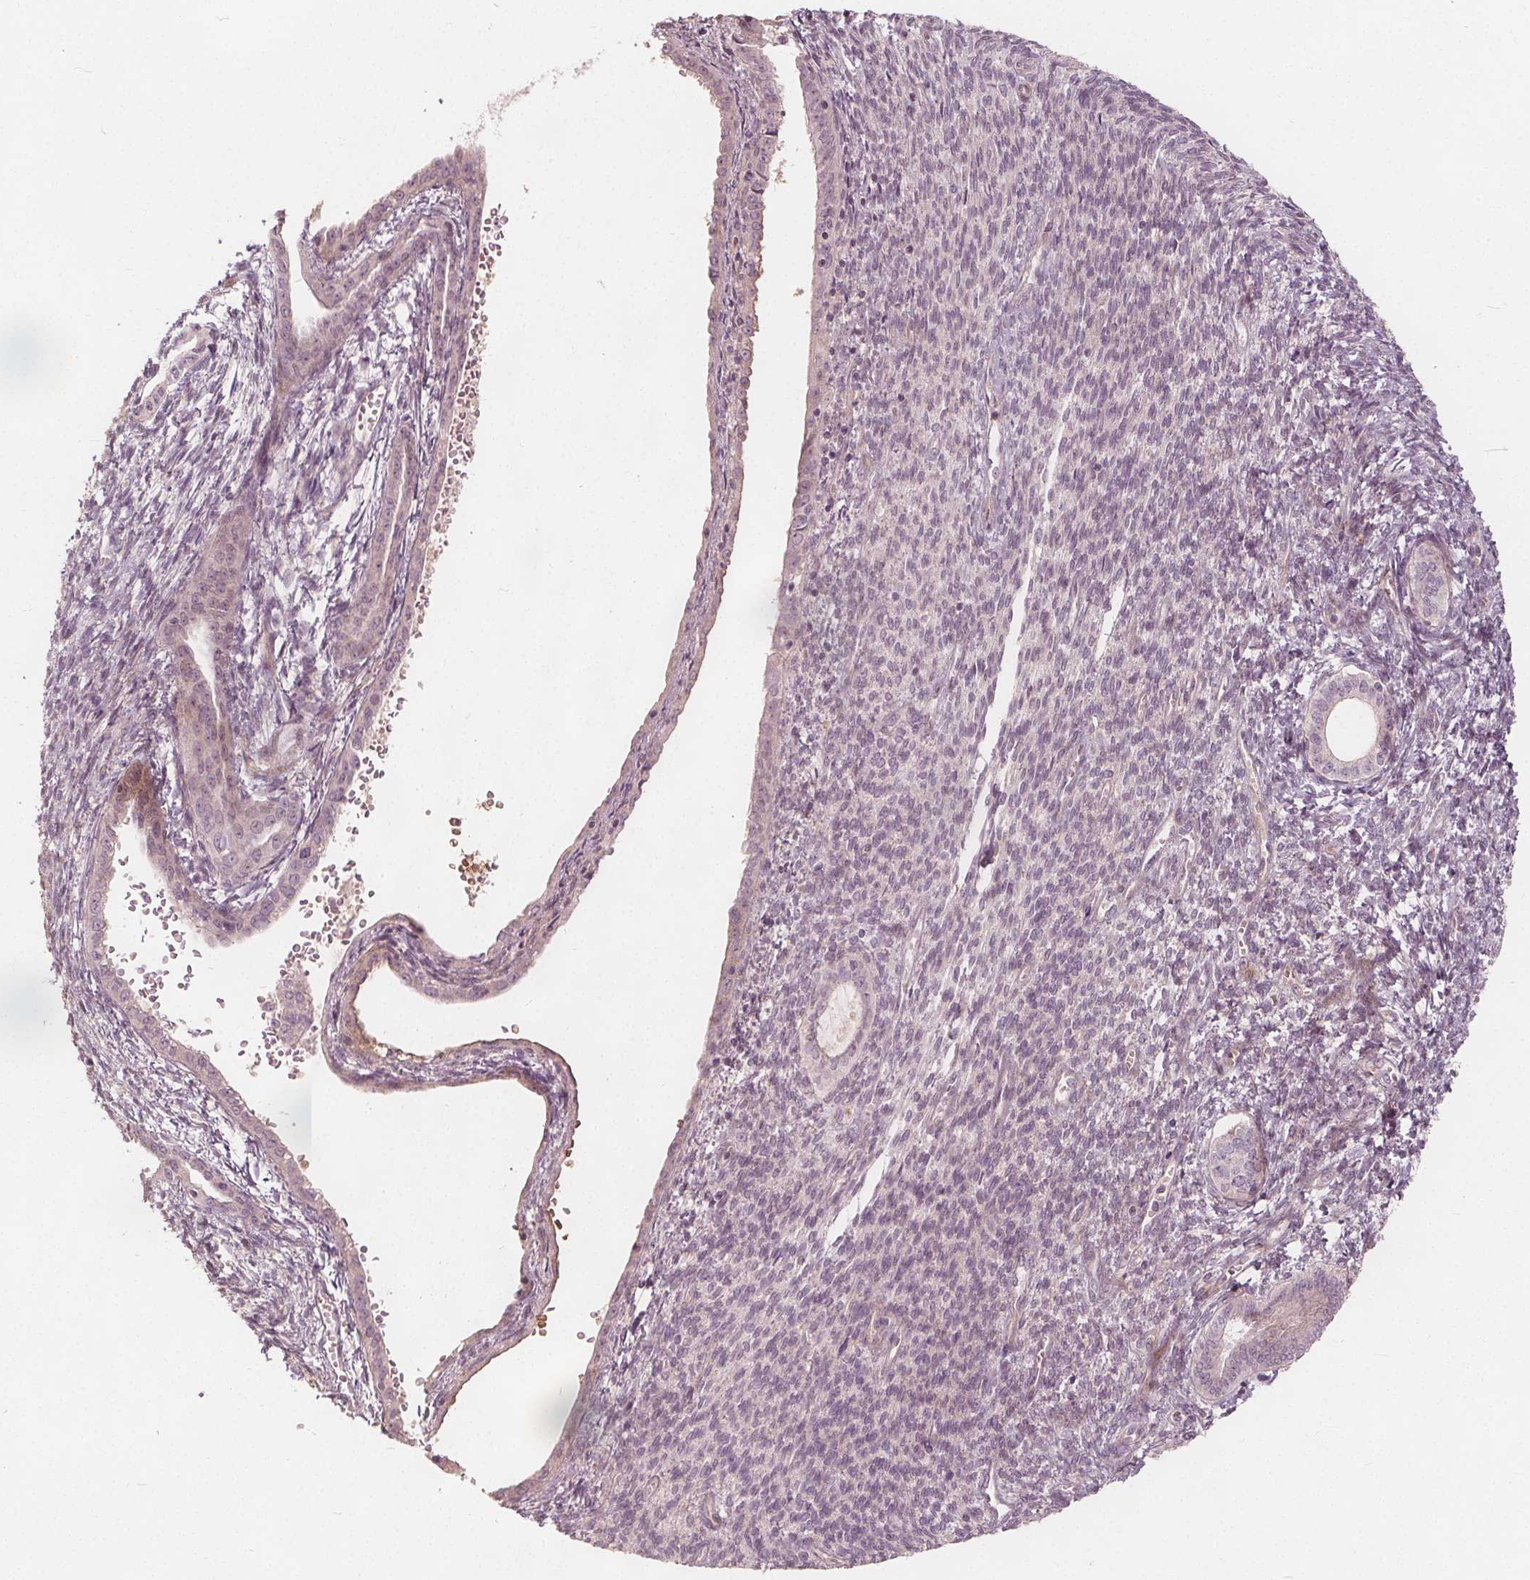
{"staining": {"intensity": "negative", "quantity": "none", "location": "none"}, "tissue": "endometrial cancer", "cell_type": "Tumor cells", "image_type": "cancer", "snomed": [{"axis": "morphology", "description": "Adenocarcinoma, NOS"}, {"axis": "topography", "description": "Endometrium"}], "caption": "Tumor cells are negative for protein expression in human endometrial adenocarcinoma.", "gene": "PTPRT", "patient": {"sex": "female", "age": 86}}